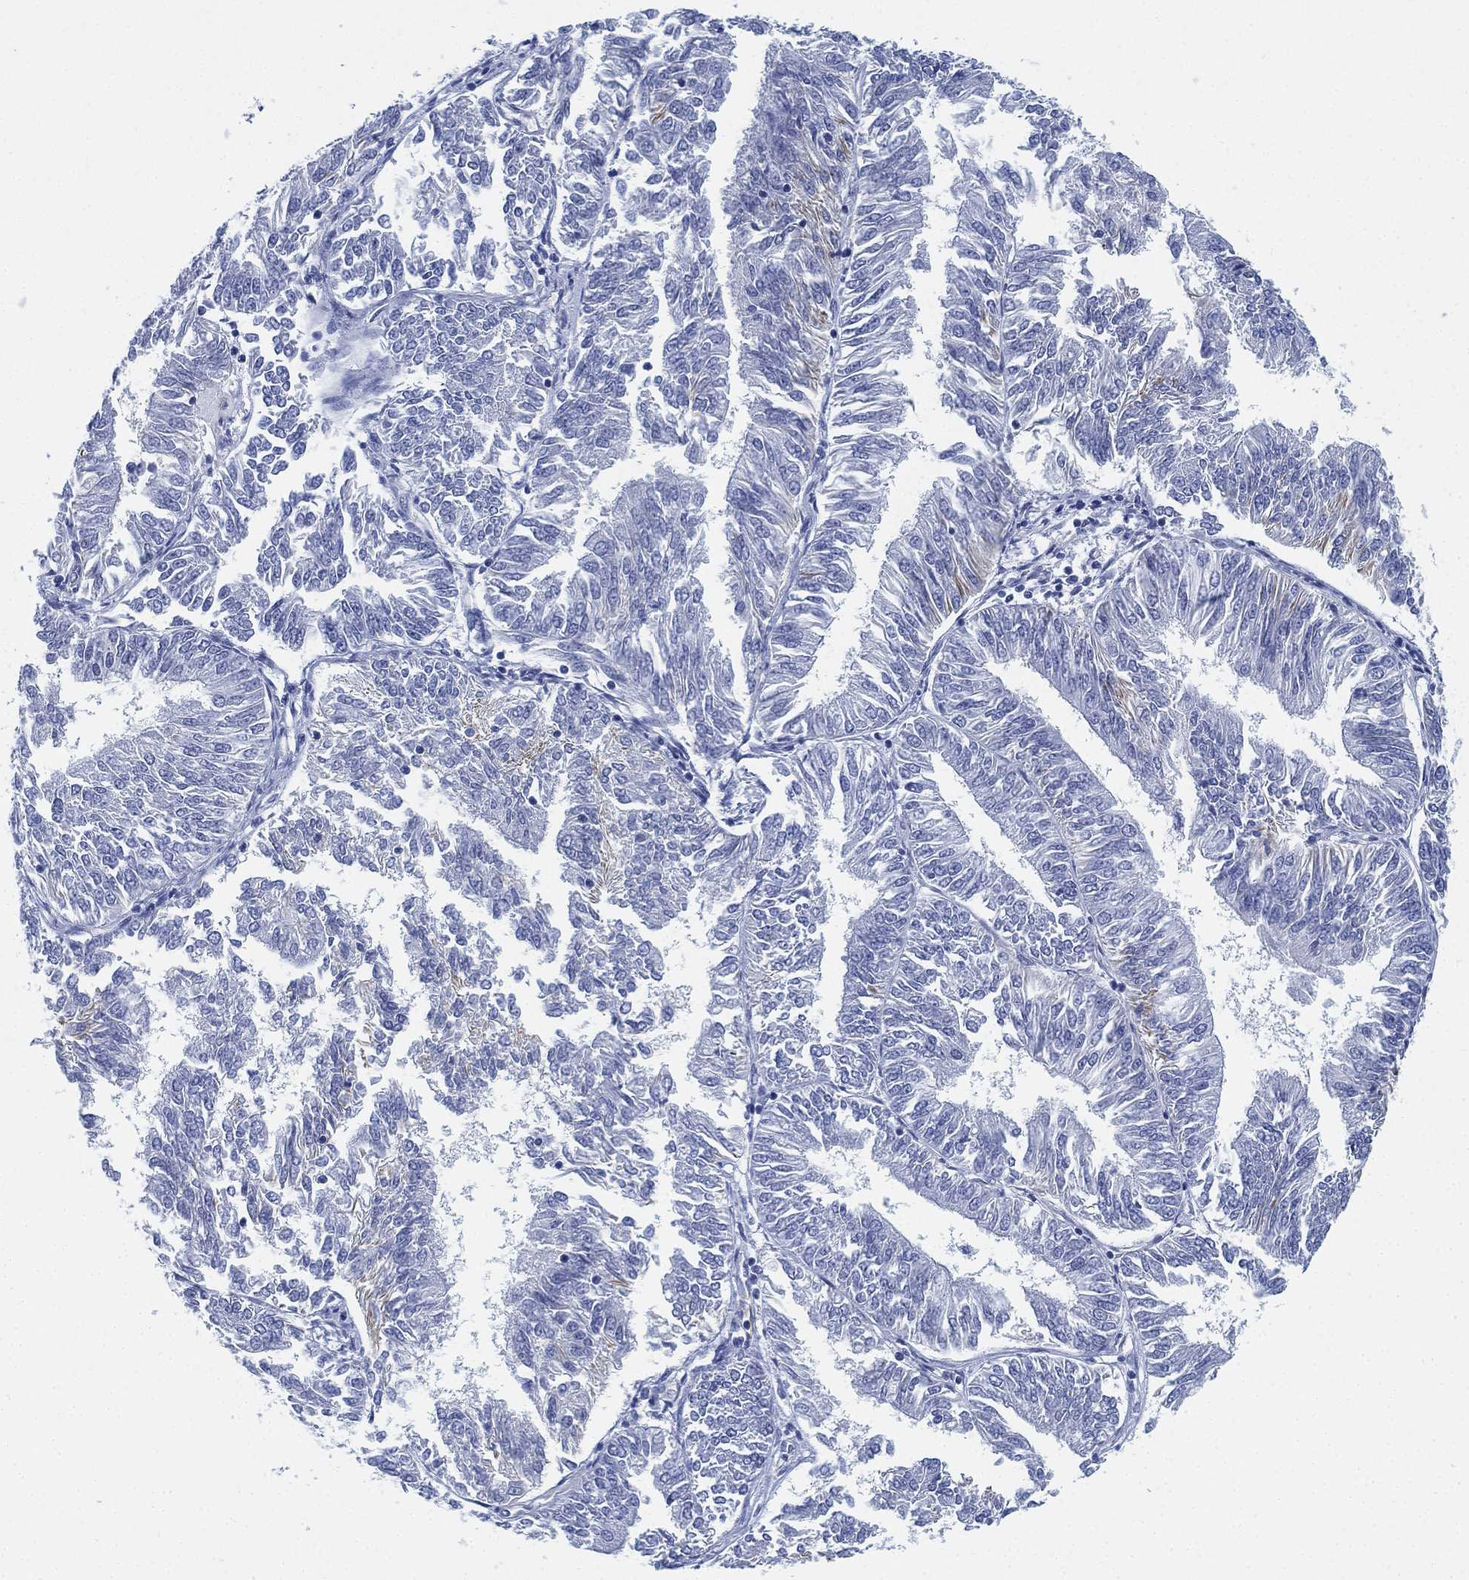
{"staining": {"intensity": "weak", "quantity": "<25%", "location": "cytoplasmic/membranous"}, "tissue": "endometrial cancer", "cell_type": "Tumor cells", "image_type": "cancer", "snomed": [{"axis": "morphology", "description": "Adenocarcinoma, NOS"}, {"axis": "topography", "description": "Endometrium"}], "caption": "Immunohistochemistry histopathology image of neoplastic tissue: endometrial cancer (adenocarcinoma) stained with DAB (3,3'-diaminobenzidine) exhibits no significant protein expression in tumor cells.", "gene": "PSKH2", "patient": {"sex": "female", "age": 58}}